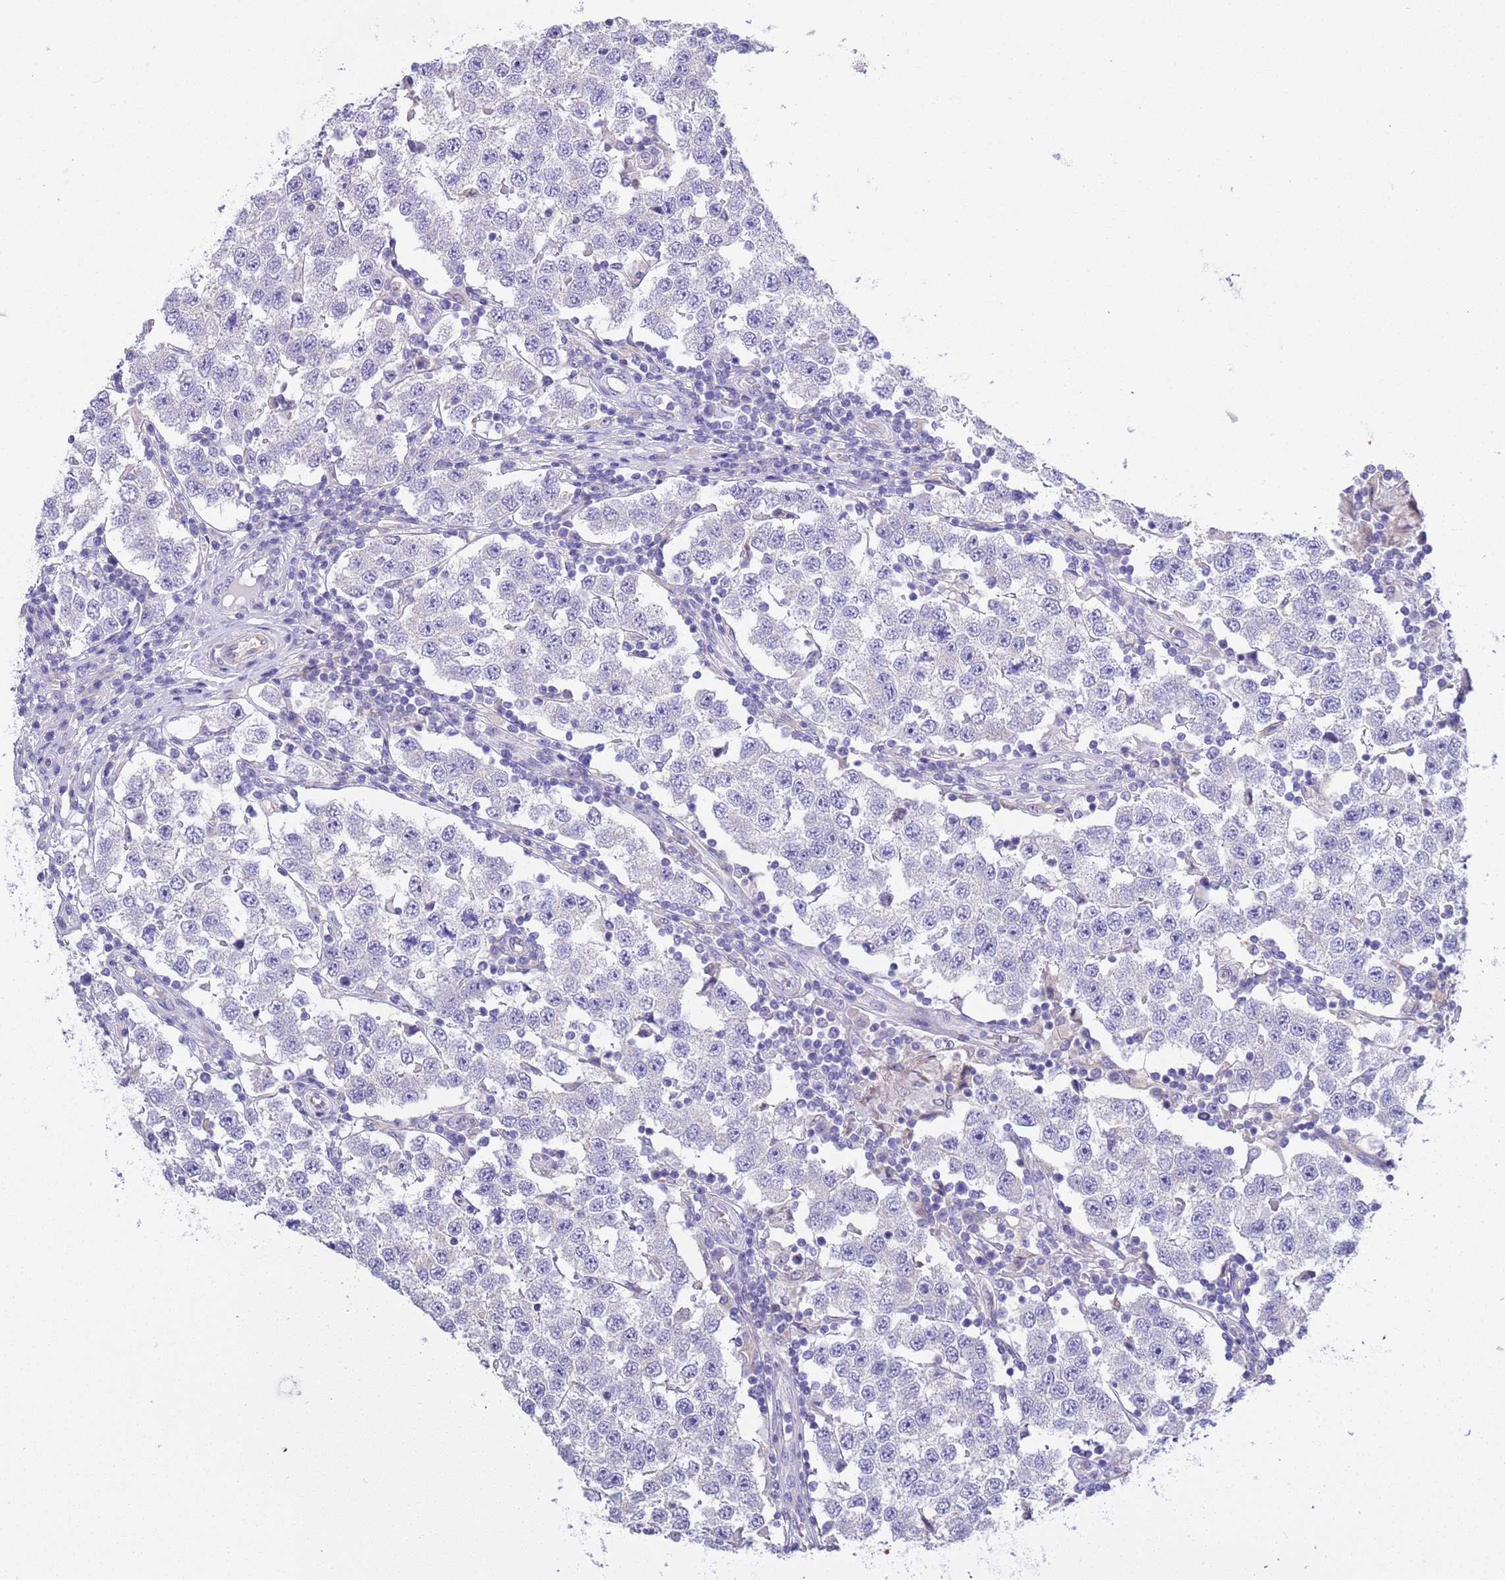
{"staining": {"intensity": "negative", "quantity": "none", "location": "none"}, "tissue": "testis cancer", "cell_type": "Tumor cells", "image_type": "cancer", "snomed": [{"axis": "morphology", "description": "Seminoma, NOS"}, {"axis": "topography", "description": "Testis"}], "caption": "An immunohistochemistry micrograph of testis cancer (seminoma) is shown. There is no staining in tumor cells of testis cancer (seminoma). (DAB immunohistochemistry visualized using brightfield microscopy, high magnification).", "gene": "BRMS1L", "patient": {"sex": "male", "age": 34}}